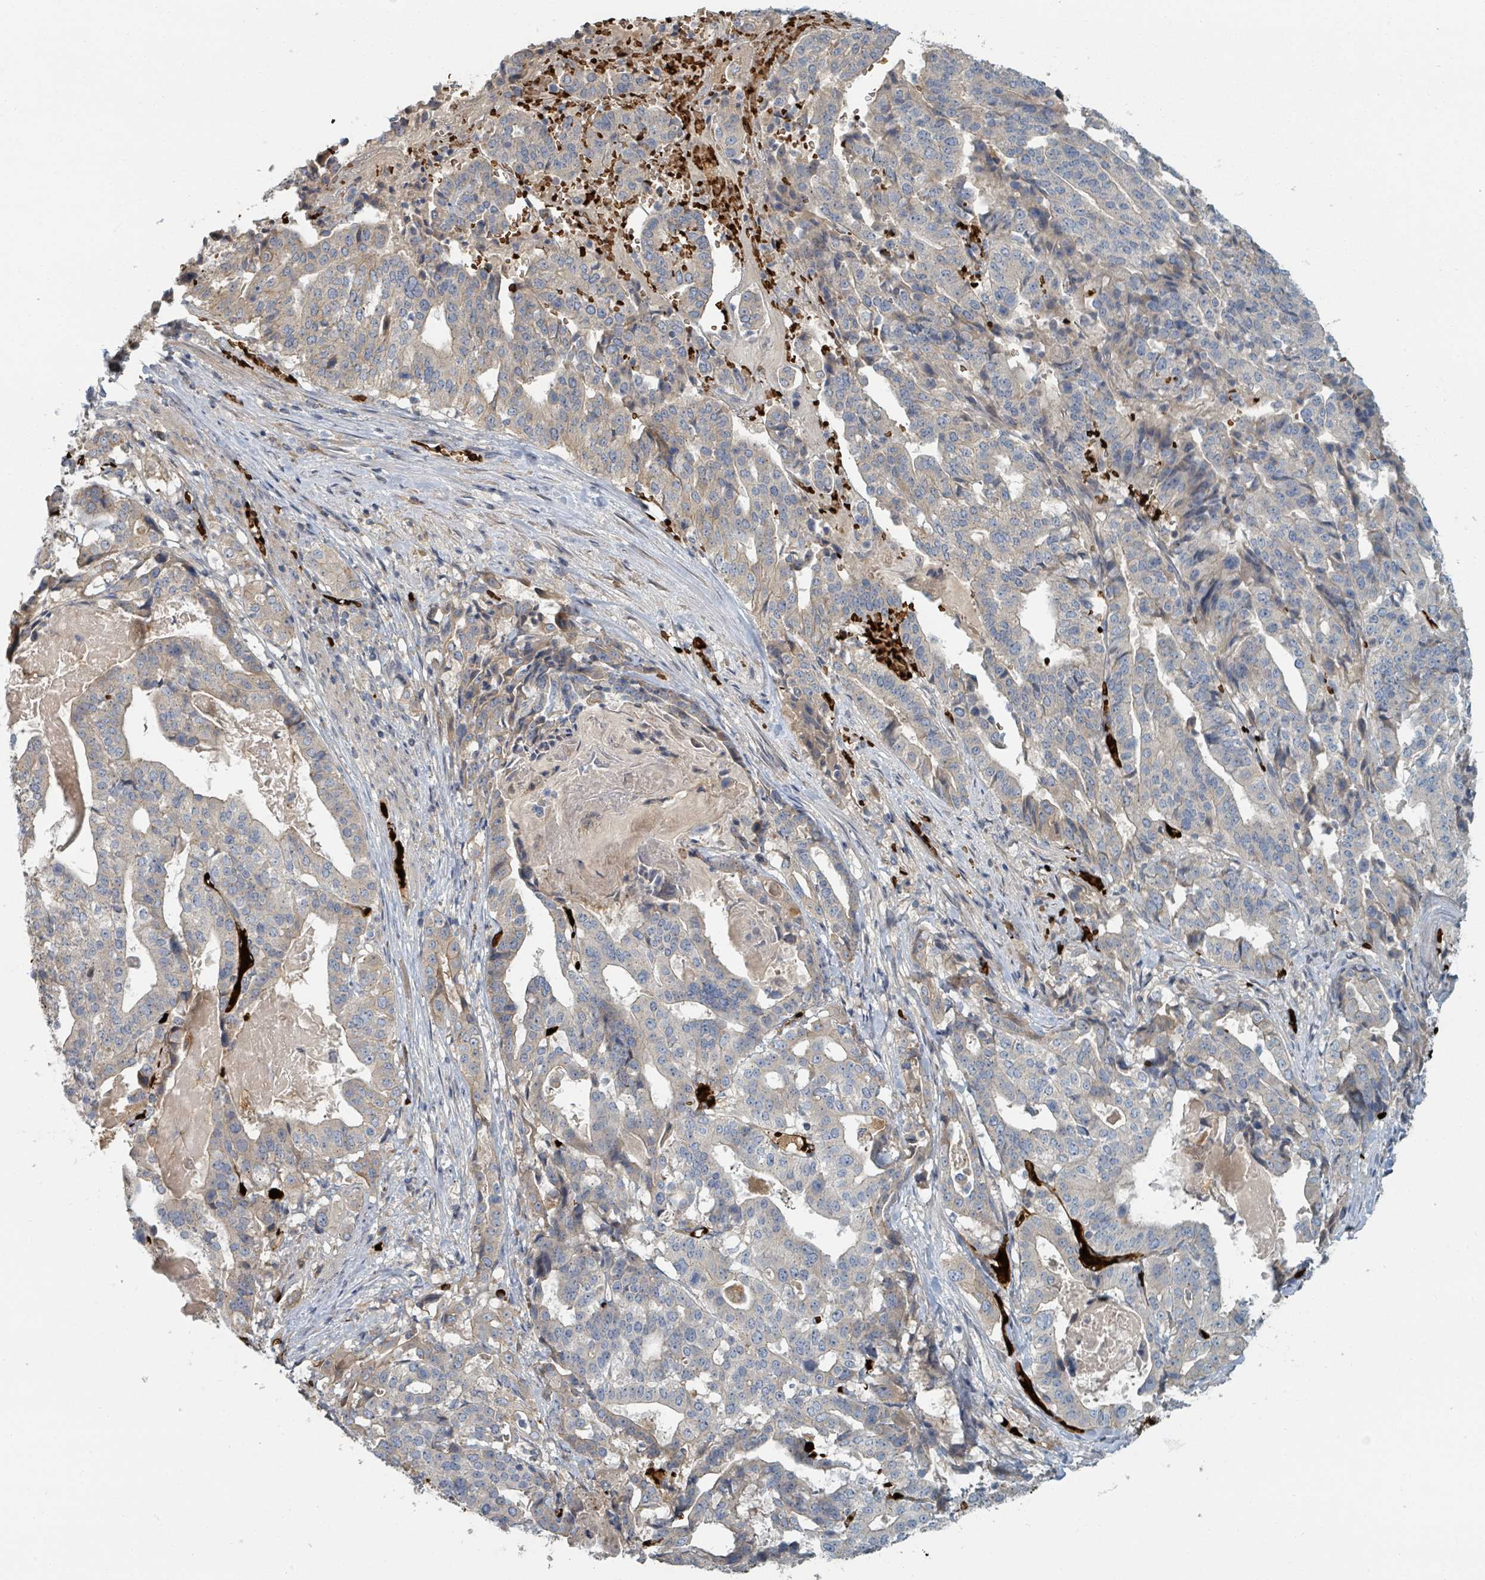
{"staining": {"intensity": "negative", "quantity": "none", "location": "none"}, "tissue": "stomach cancer", "cell_type": "Tumor cells", "image_type": "cancer", "snomed": [{"axis": "morphology", "description": "Adenocarcinoma, NOS"}, {"axis": "topography", "description": "Stomach"}], "caption": "A photomicrograph of adenocarcinoma (stomach) stained for a protein displays no brown staining in tumor cells.", "gene": "TRPC4AP", "patient": {"sex": "male", "age": 48}}